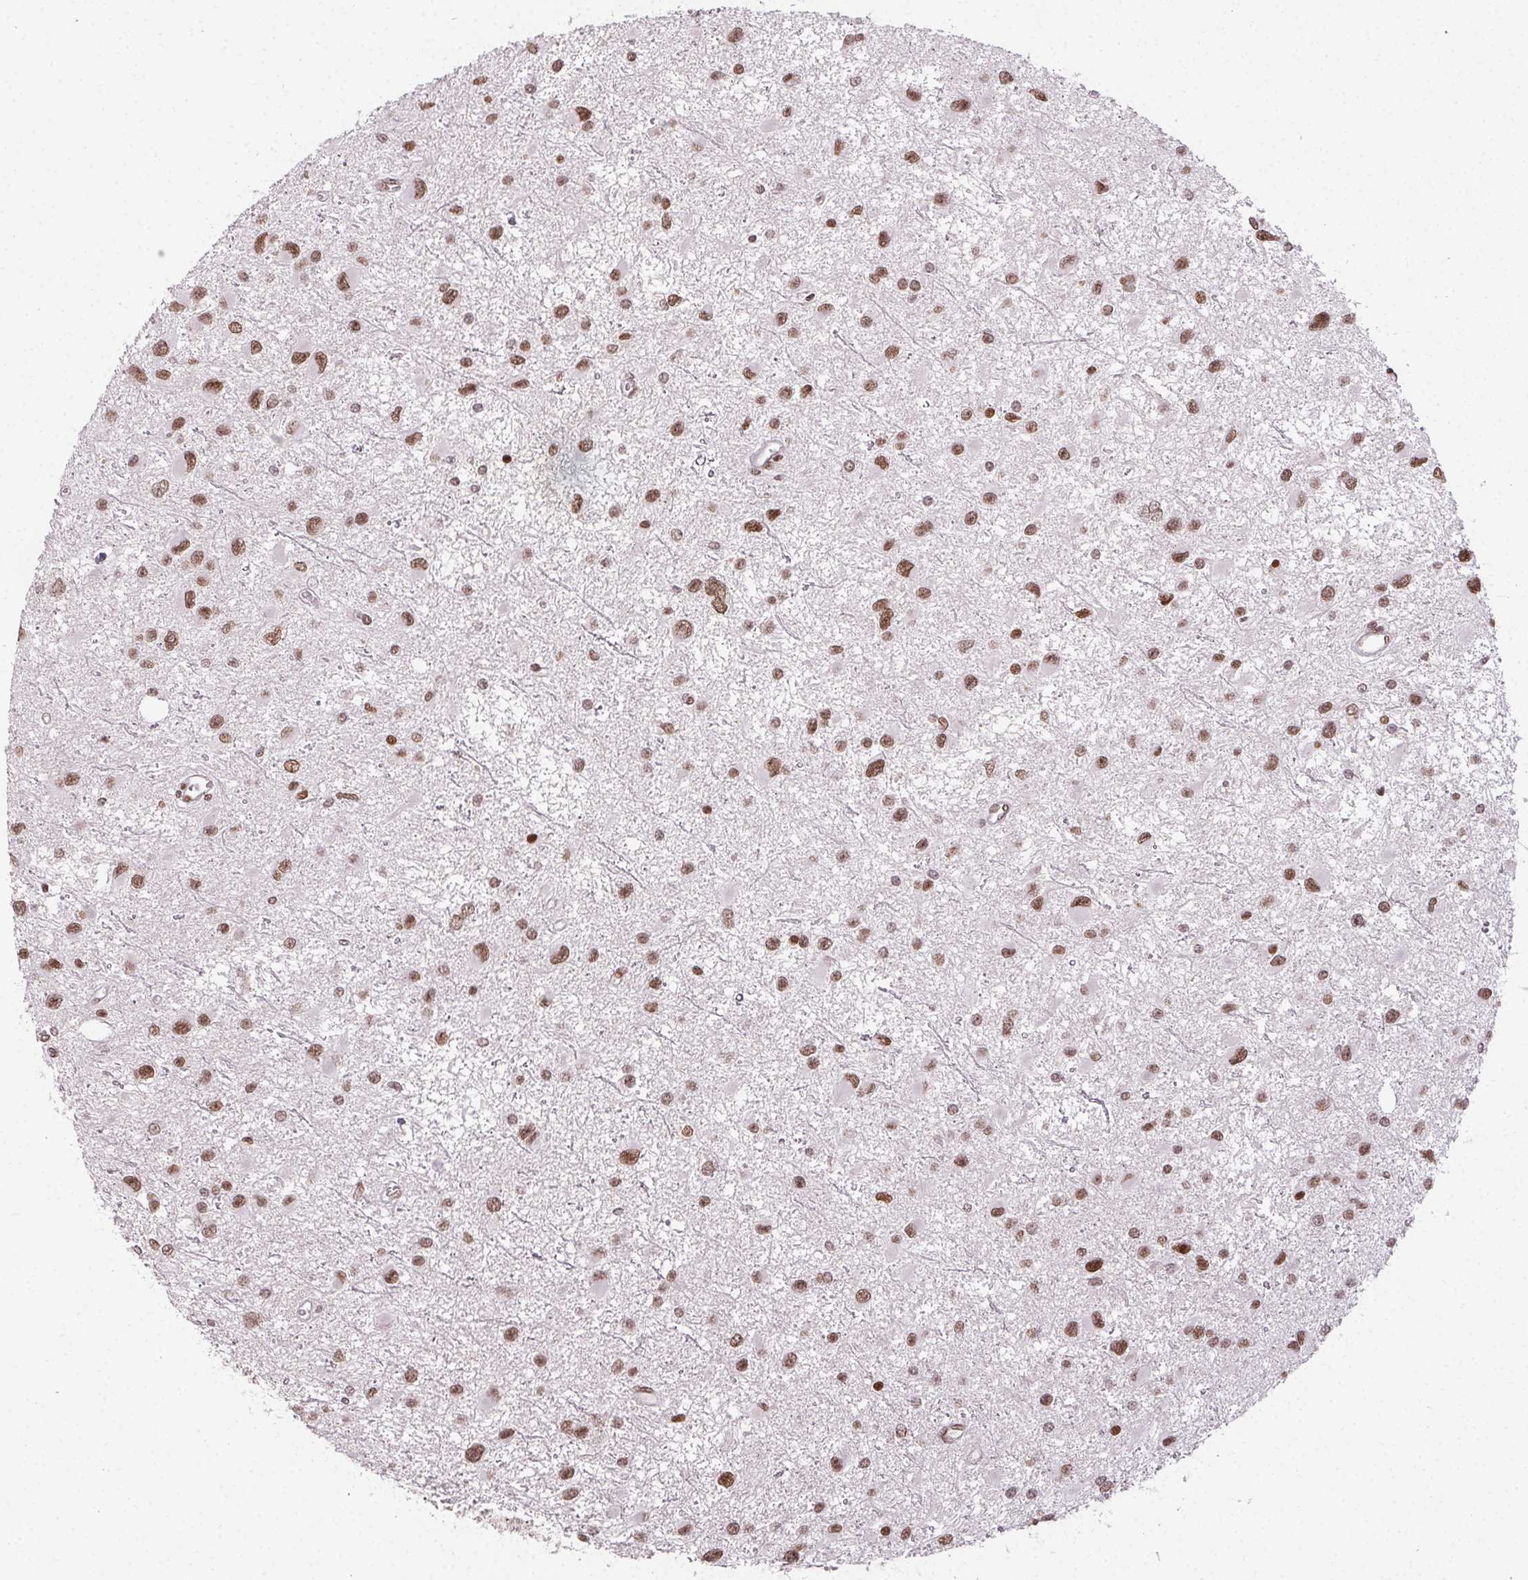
{"staining": {"intensity": "moderate", "quantity": ">75%", "location": "nuclear"}, "tissue": "glioma", "cell_type": "Tumor cells", "image_type": "cancer", "snomed": [{"axis": "morphology", "description": "Glioma, malignant, Low grade"}, {"axis": "topography", "description": "Brain"}], "caption": "A medium amount of moderate nuclear staining is seen in approximately >75% of tumor cells in glioma tissue.", "gene": "KMT2A", "patient": {"sex": "female", "age": 32}}